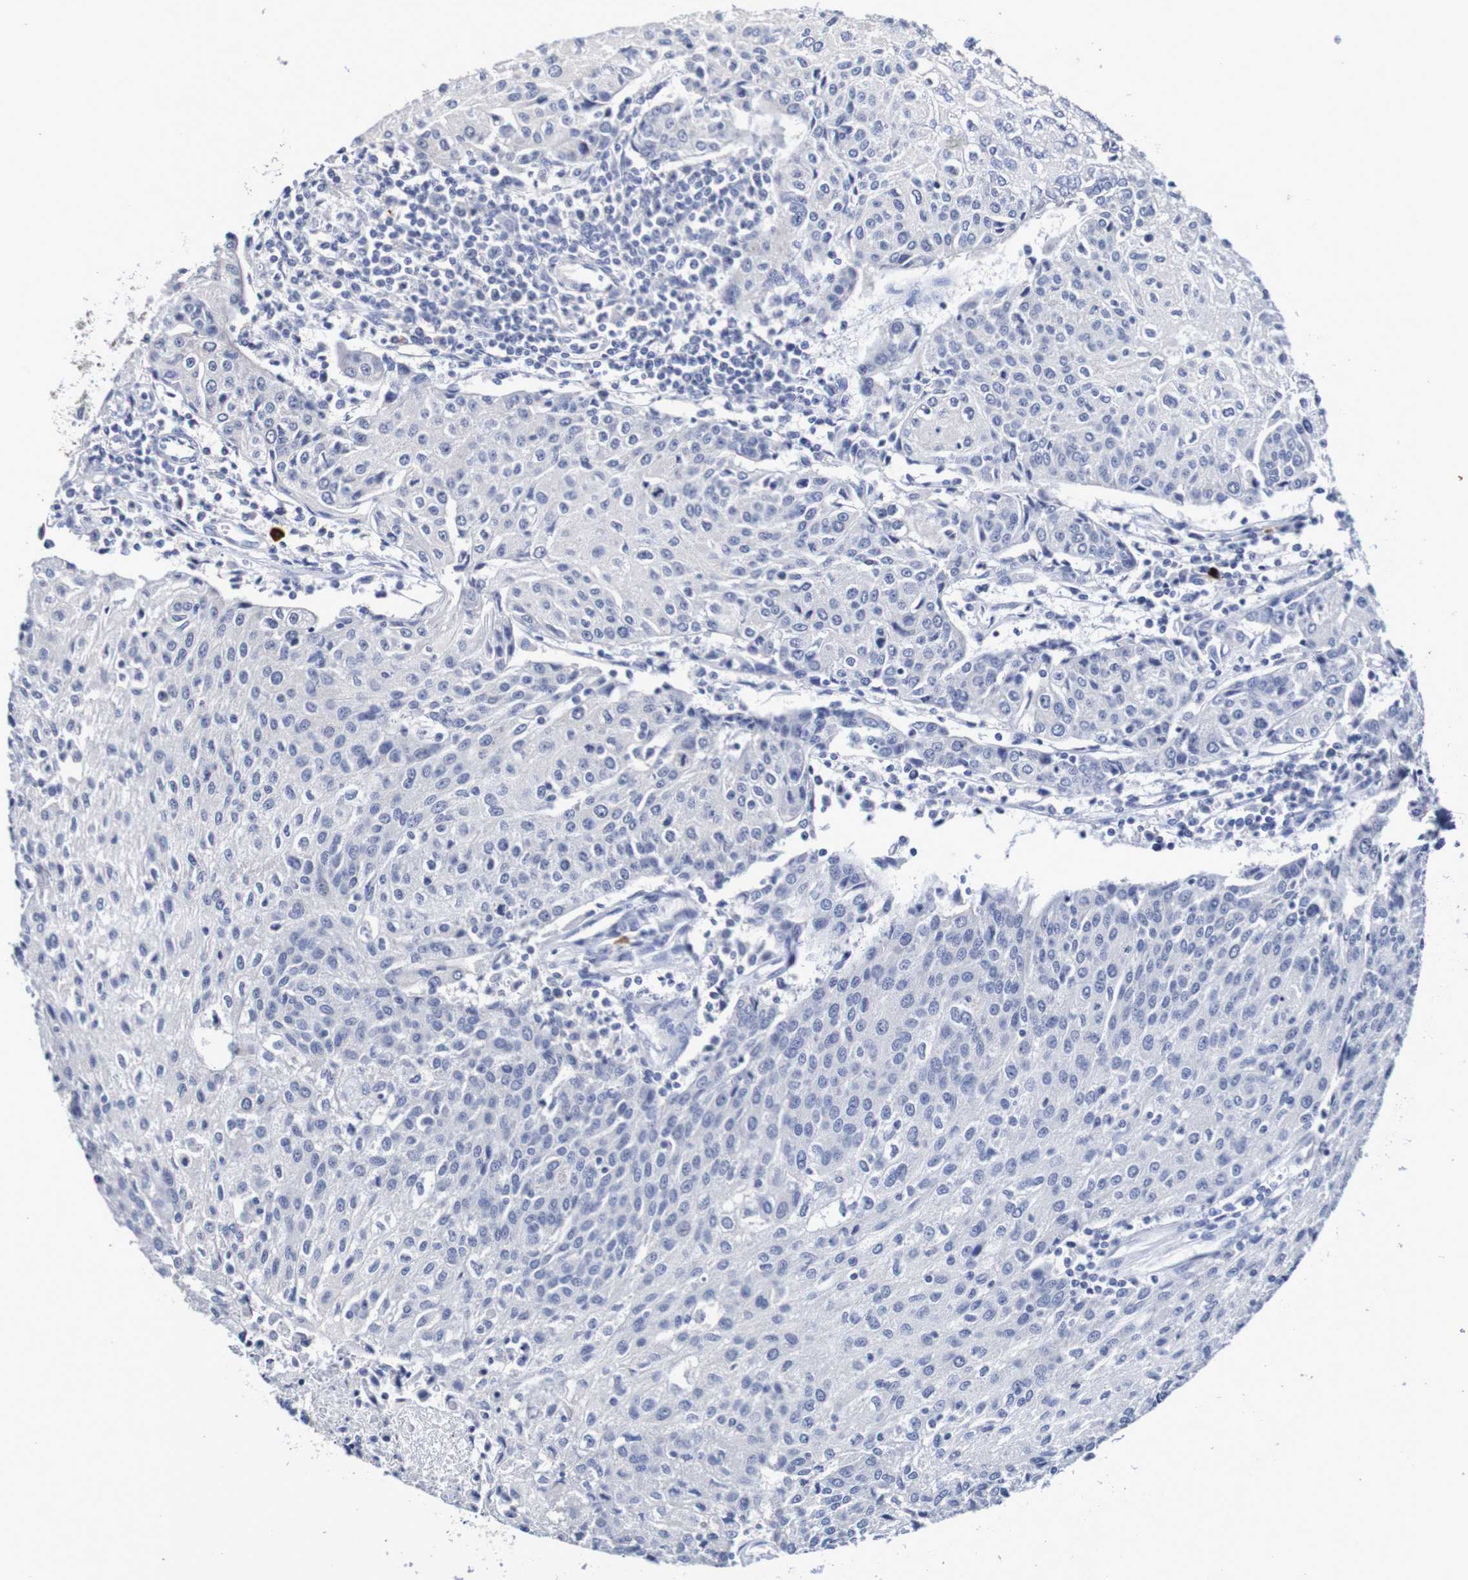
{"staining": {"intensity": "negative", "quantity": "none", "location": "none"}, "tissue": "urothelial cancer", "cell_type": "Tumor cells", "image_type": "cancer", "snomed": [{"axis": "morphology", "description": "Urothelial carcinoma, High grade"}, {"axis": "topography", "description": "Urinary bladder"}], "caption": "This is a photomicrograph of immunohistochemistry (IHC) staining of urothelial carcinoma (high-grade), which shows no positivity in tumor cells. Brightfield microscopy of immunohistochemistry (IHC) stained with DAB (3,3'-diaminobenzidine) (brown) and hematoxylin (blue), captured at high magnification.", "gene": "ACVR1C", "patient": {"sex": "female", "age": 85}}